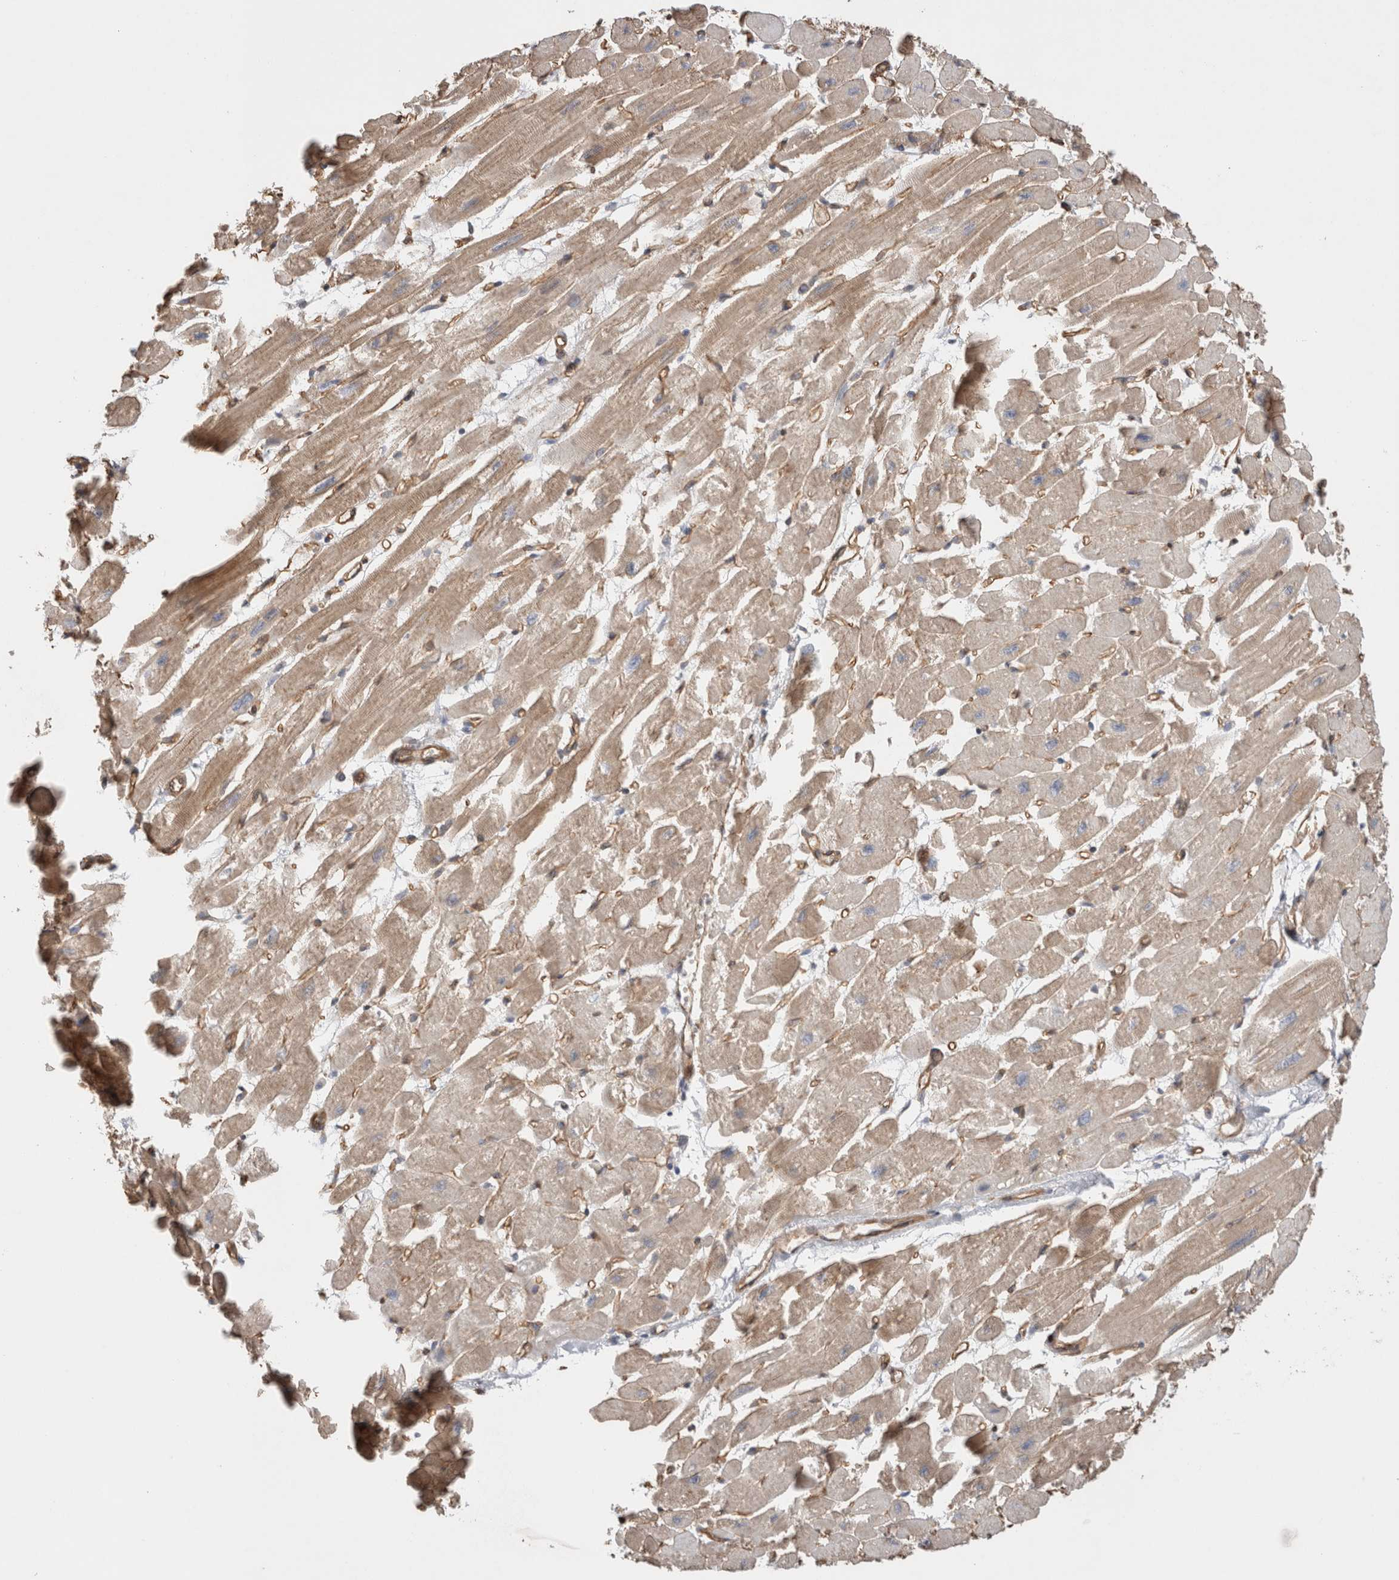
{"staining": {"intensity": "moderate", "quantity": "25%-75%", "location": "cytoplasmic/membranous"}, "tissue": "heart muscle", "cell_type": "Cardiomyocytes", "image_type": "normal", "snomed": [{"axis": "morphology", "description": "Normal tissue, NOS"}, {"axis": "topography", "description": "Heart"}], "caption": "Benign heart muscle reveals moderate cytoplasmic/membranous expression in about 25%-75% of cardiomyocytes (DAB = brown stain, brightfield microscopy at high magnification)..", "gene": "CAAP1", "patient": {"sex": "female", "age": 54}}